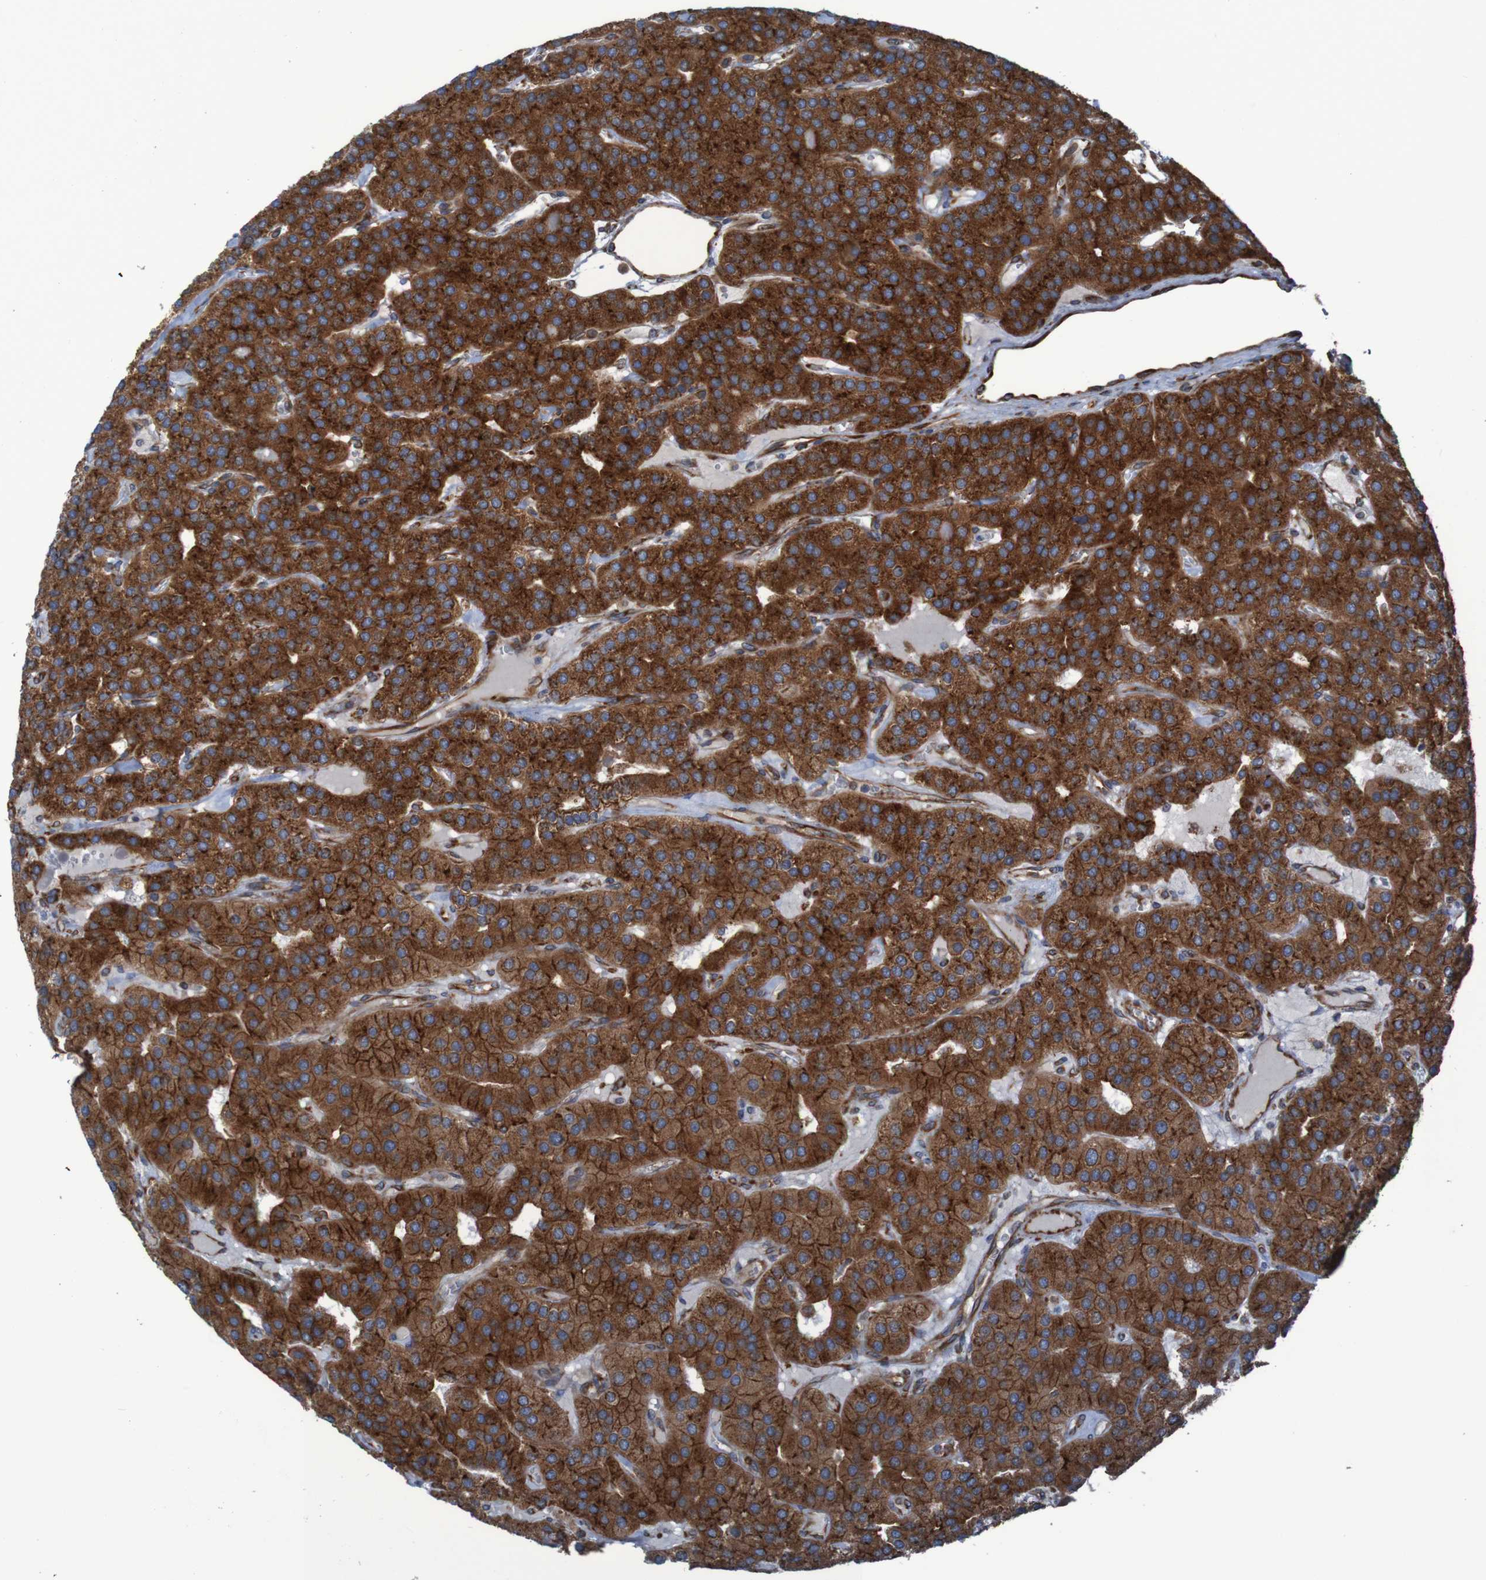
{"staining": {"intensity": "strong", "quantity": ">75%", "location": "cytoplasmic/membranous"}, "tissue": "parathyroid gland", "cell_type": "Glandular cells", "image_type": "normal", "snomed": [{"axis": "morphology", "description": "Normal tissue, NOS"}, {"axis": "morphology", "description": "Adenoma, NOS"}, {"axis": "topography", "description": "Parathyroid gland"}], "caption": "Immunohistochemistry histopathology image of benign parathyroid gland stained for a protein (brown), which displays high levels of strong cytoplasmic/membranous staining in about >75% of glandular cells.", "gene": "RPL10", "patient": {"sex": "female", "age": 86}}